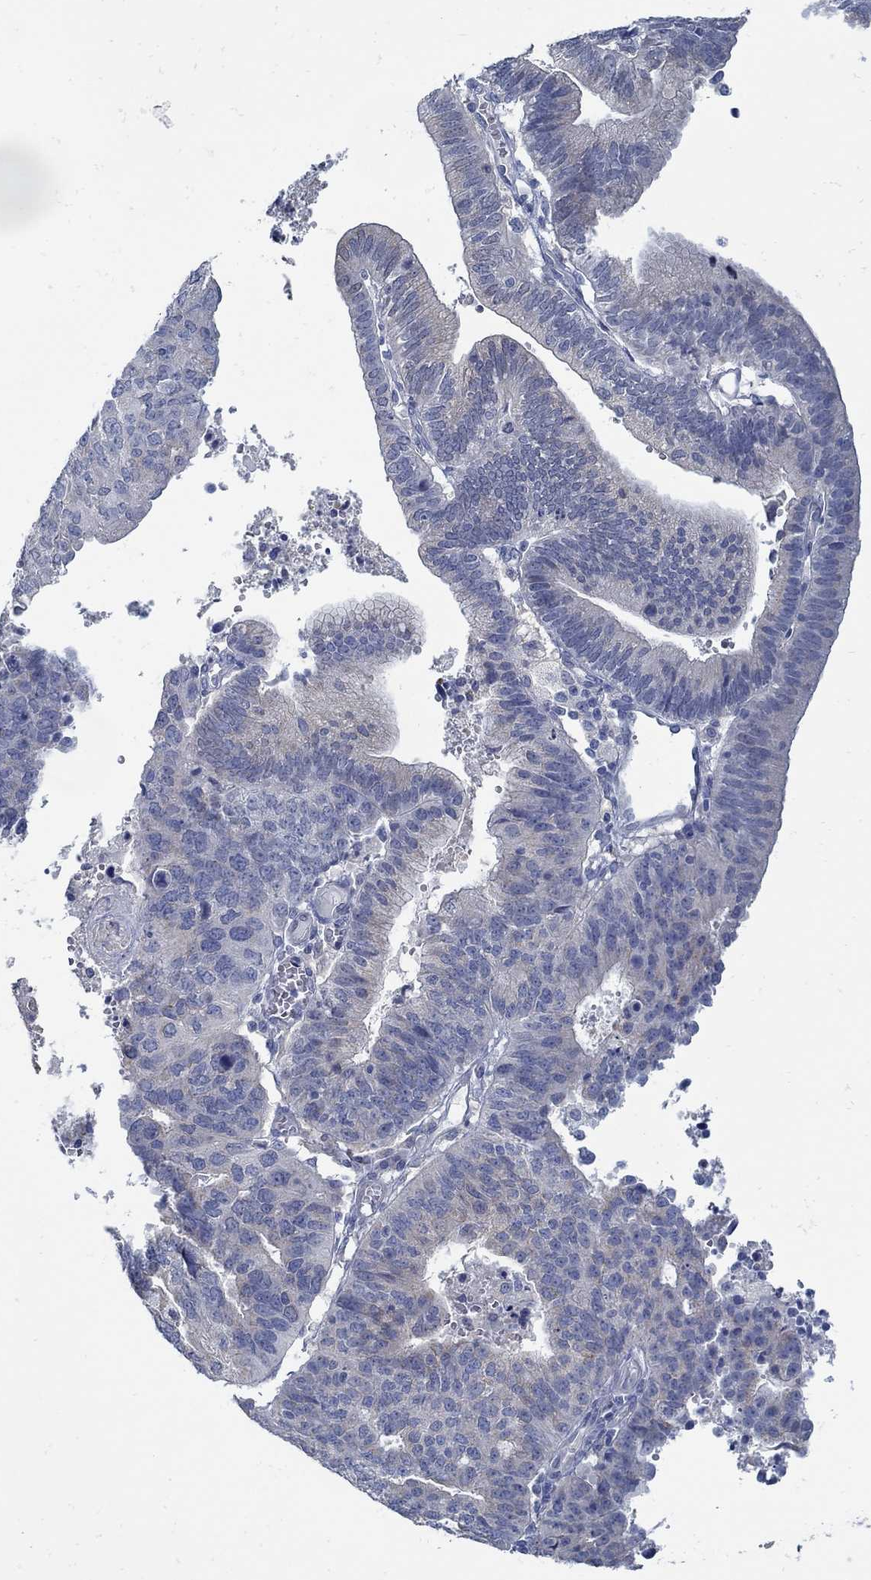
{"staining": {"intensity": "negative", "quantity": "none", "location": "none"}, "tissue": "endometrial cancer", "cell_type": "Tumor cells", "image_type": "cancer", "snomed": [{"axis": "morphology", "description": "Adenocarcinoma, NOS"}, {"axis": "topography", "description": "Endometrium"}], "caption": "This image is of endometrial cancer stained with immunohistochemistry to label a protein in brown with the nuclei are counter-stained blue. There is no positivity in tumor cells.", "gene": "ZFAND4", "patient": {"sex": "female", "age": 82}}